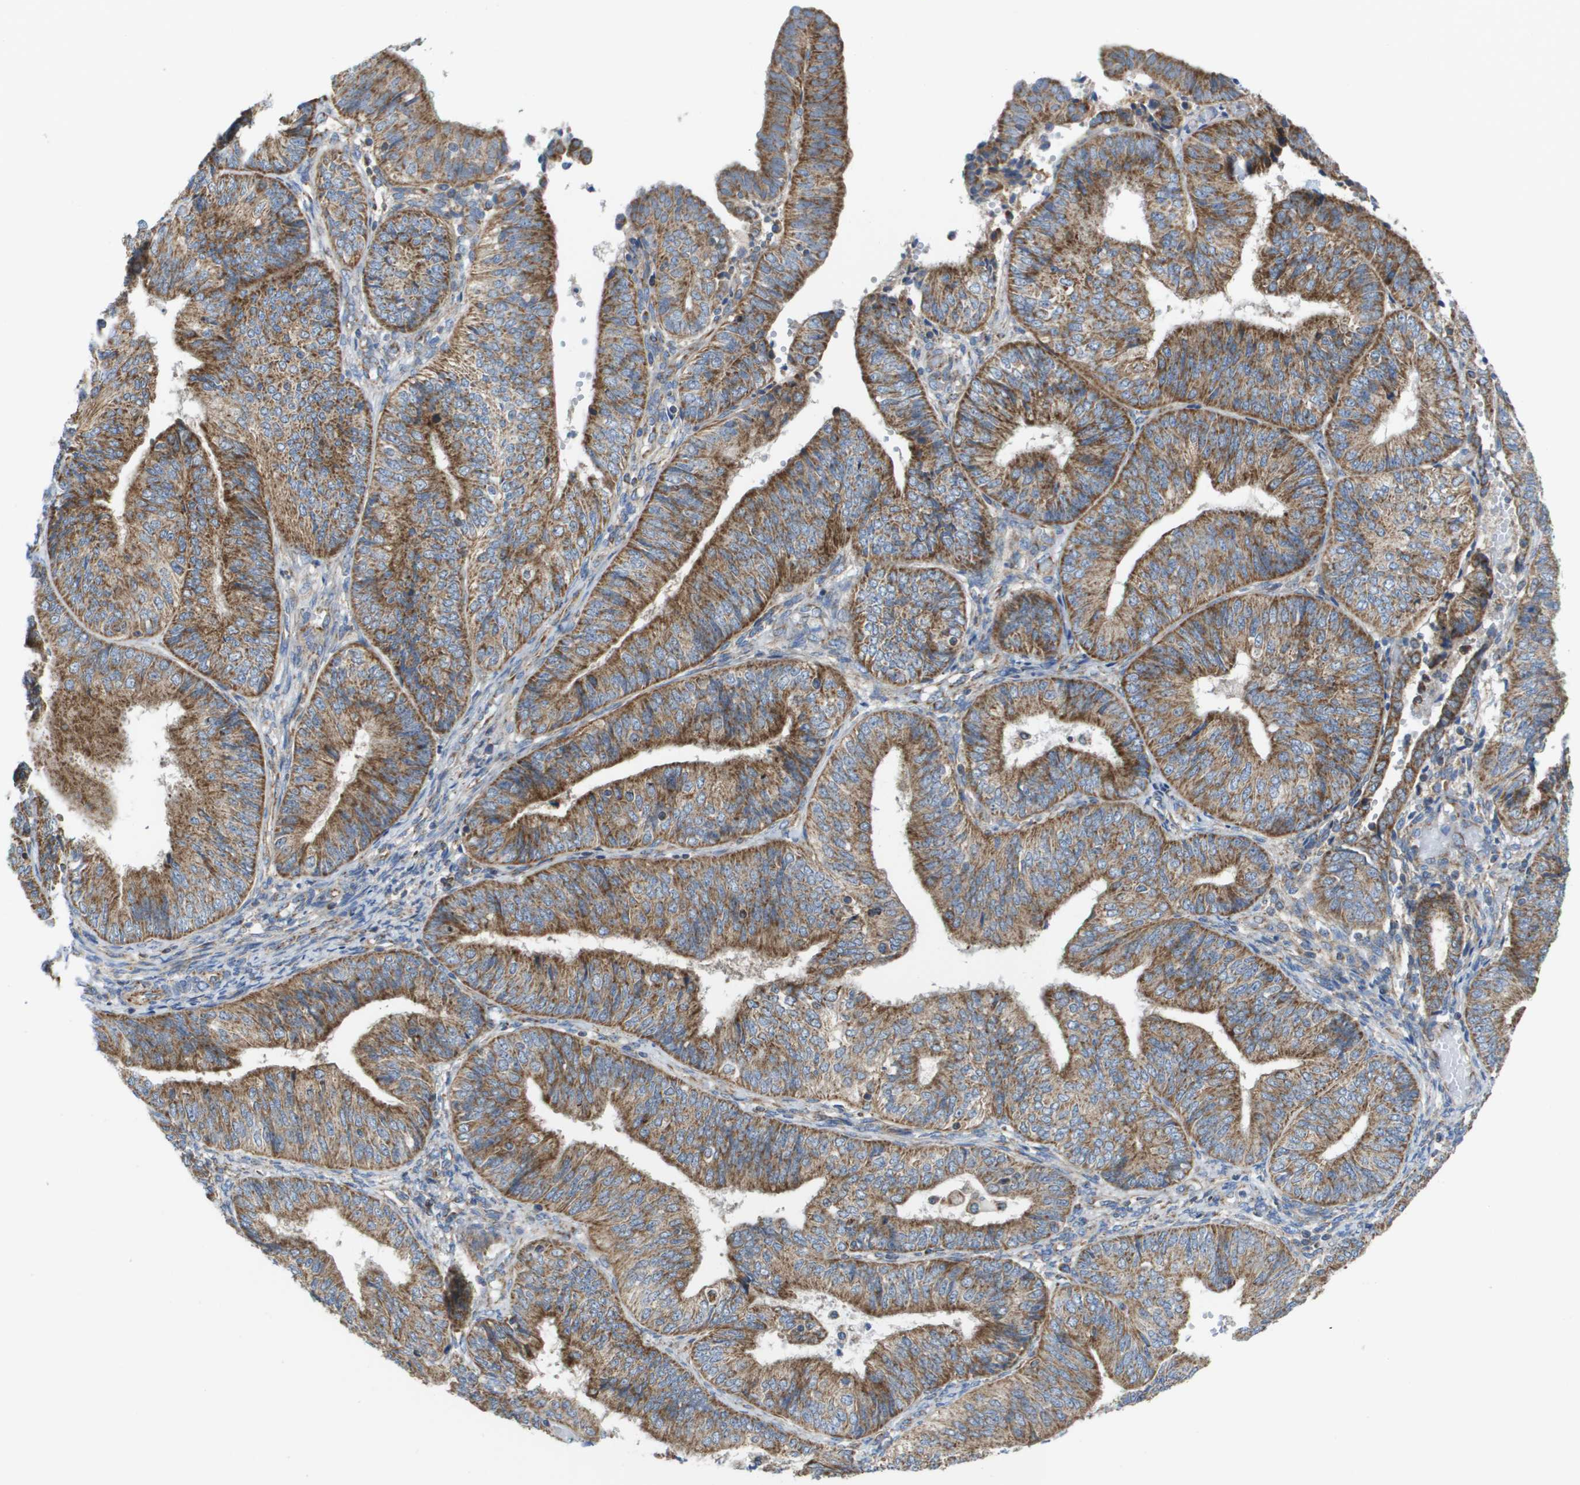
{"staining": {"intensity": "moderate", "quantity": ">75%", "location": "cytoplasmic/membranous"}, "tissue": "endometrial cancer", "cell_type": "Tumor cells", "image_type": "cancer", "snomed": [{"axis": "morphology", "description": "Adenocarcinoma, NOS"}, {"axis": "topography", "description": "Endometrium"}], "caption": "Protein expression analysis of human adenocarcinoma (endometrial) reveals moderate cytoplasmic/membranous staining in approximately >75% of tumor cells.", "gene": "FIS1", "patient": {"sex": "female", "age": 58}}